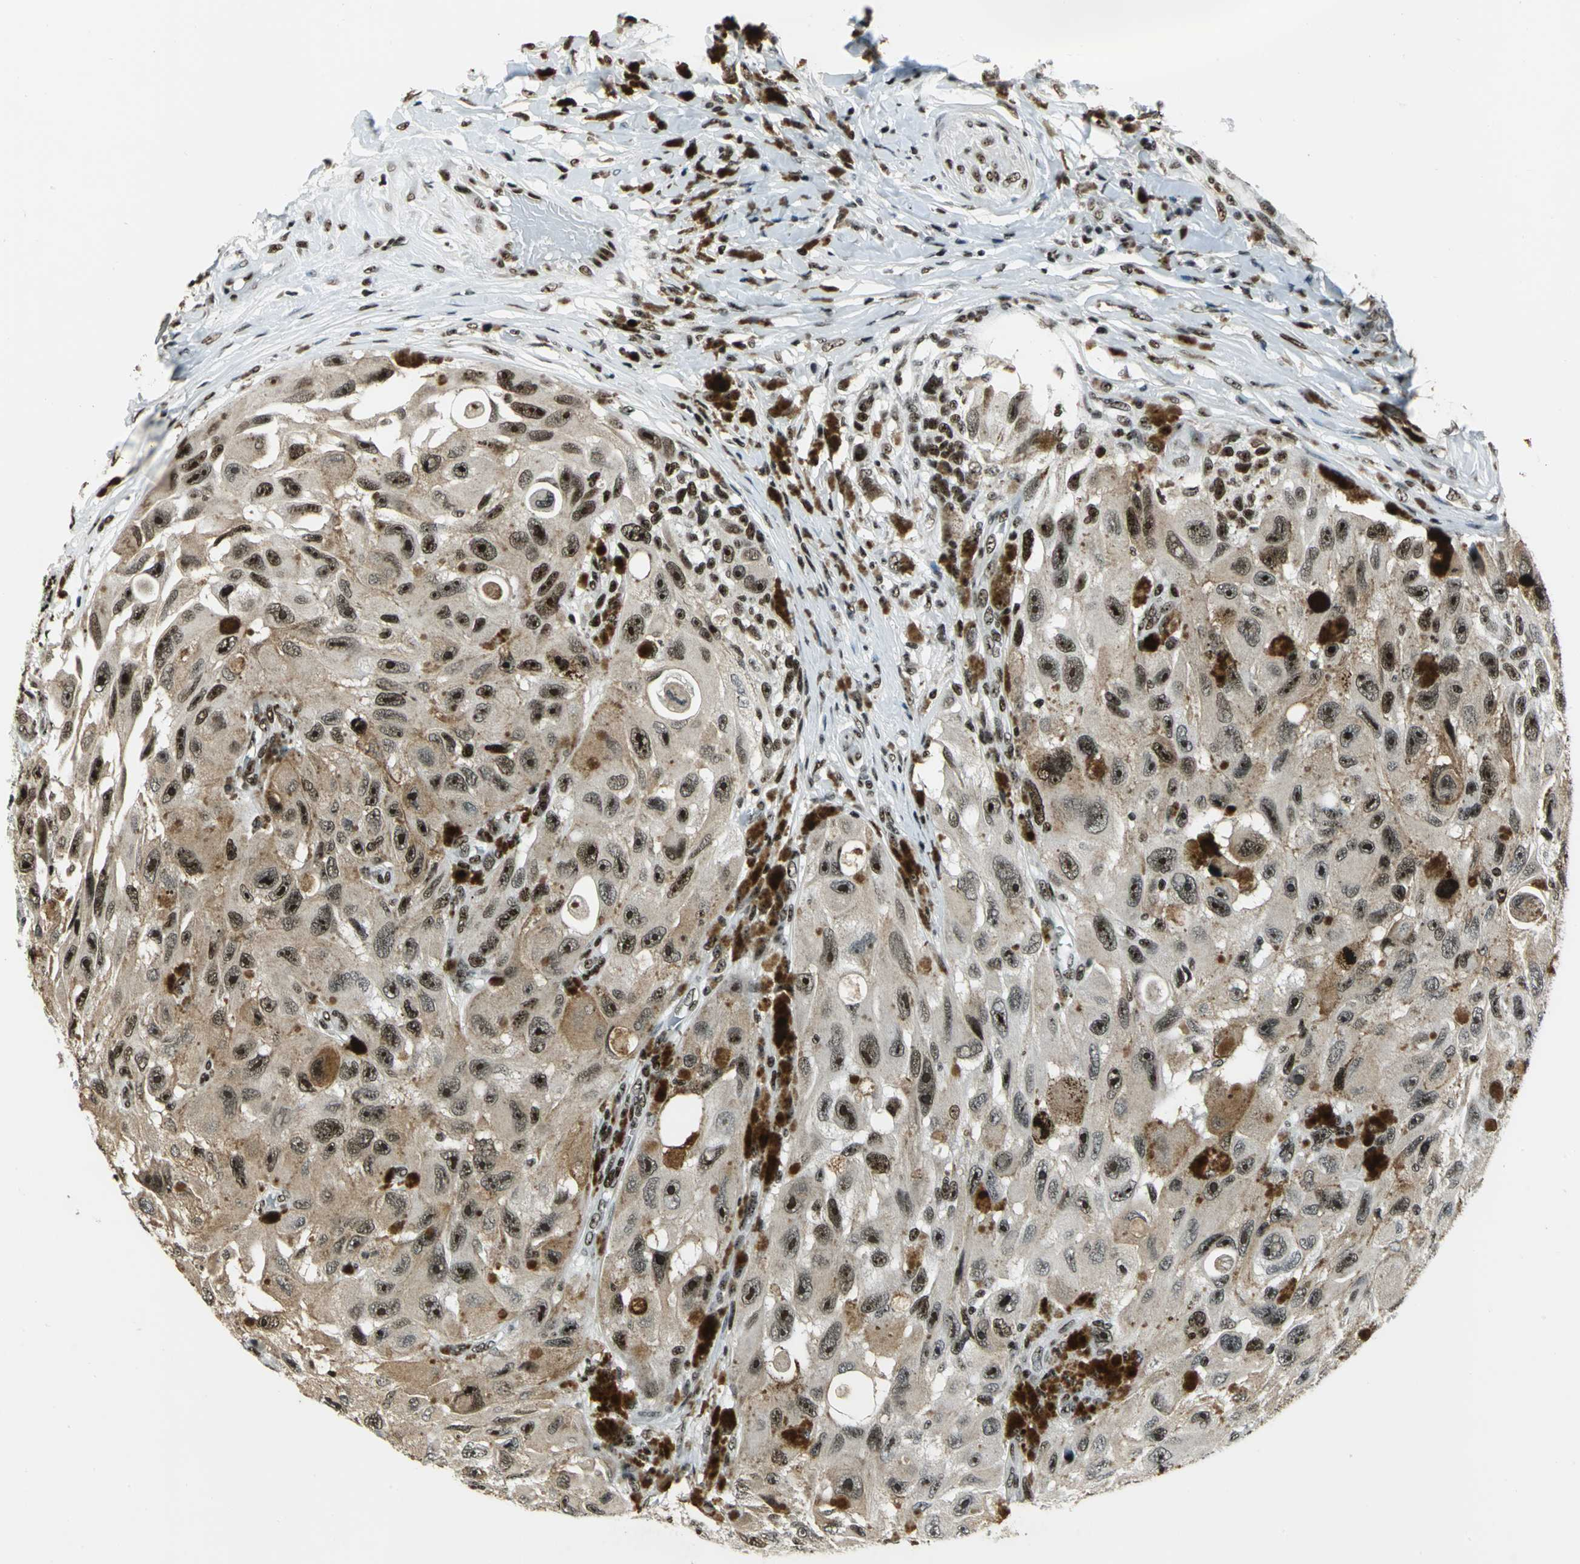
{"staining": {"intensity": "moderate", "quantity": "25%-75%", "location": "nuclear"}, "tissue": "melanoma", "cell_type": "Tumor cells", "image_type": "cancer", "snomed": [{"axis": "morphology", "description": "Malignant melanoma, NOS"}, {"axis": "topography", "description": "Skin"}], "caption": "Malignant melanoma stained with DAB (3,3'-diaminobenzidine) immunohistochemistry shows medium levels of moderate nuclear positivity in about 25%-75% of tumor cells. (DAB IHC with brightfield microscopy, high magnification).", "gene": "UBTF", "patient": {"sex": "female", "age": 73}}